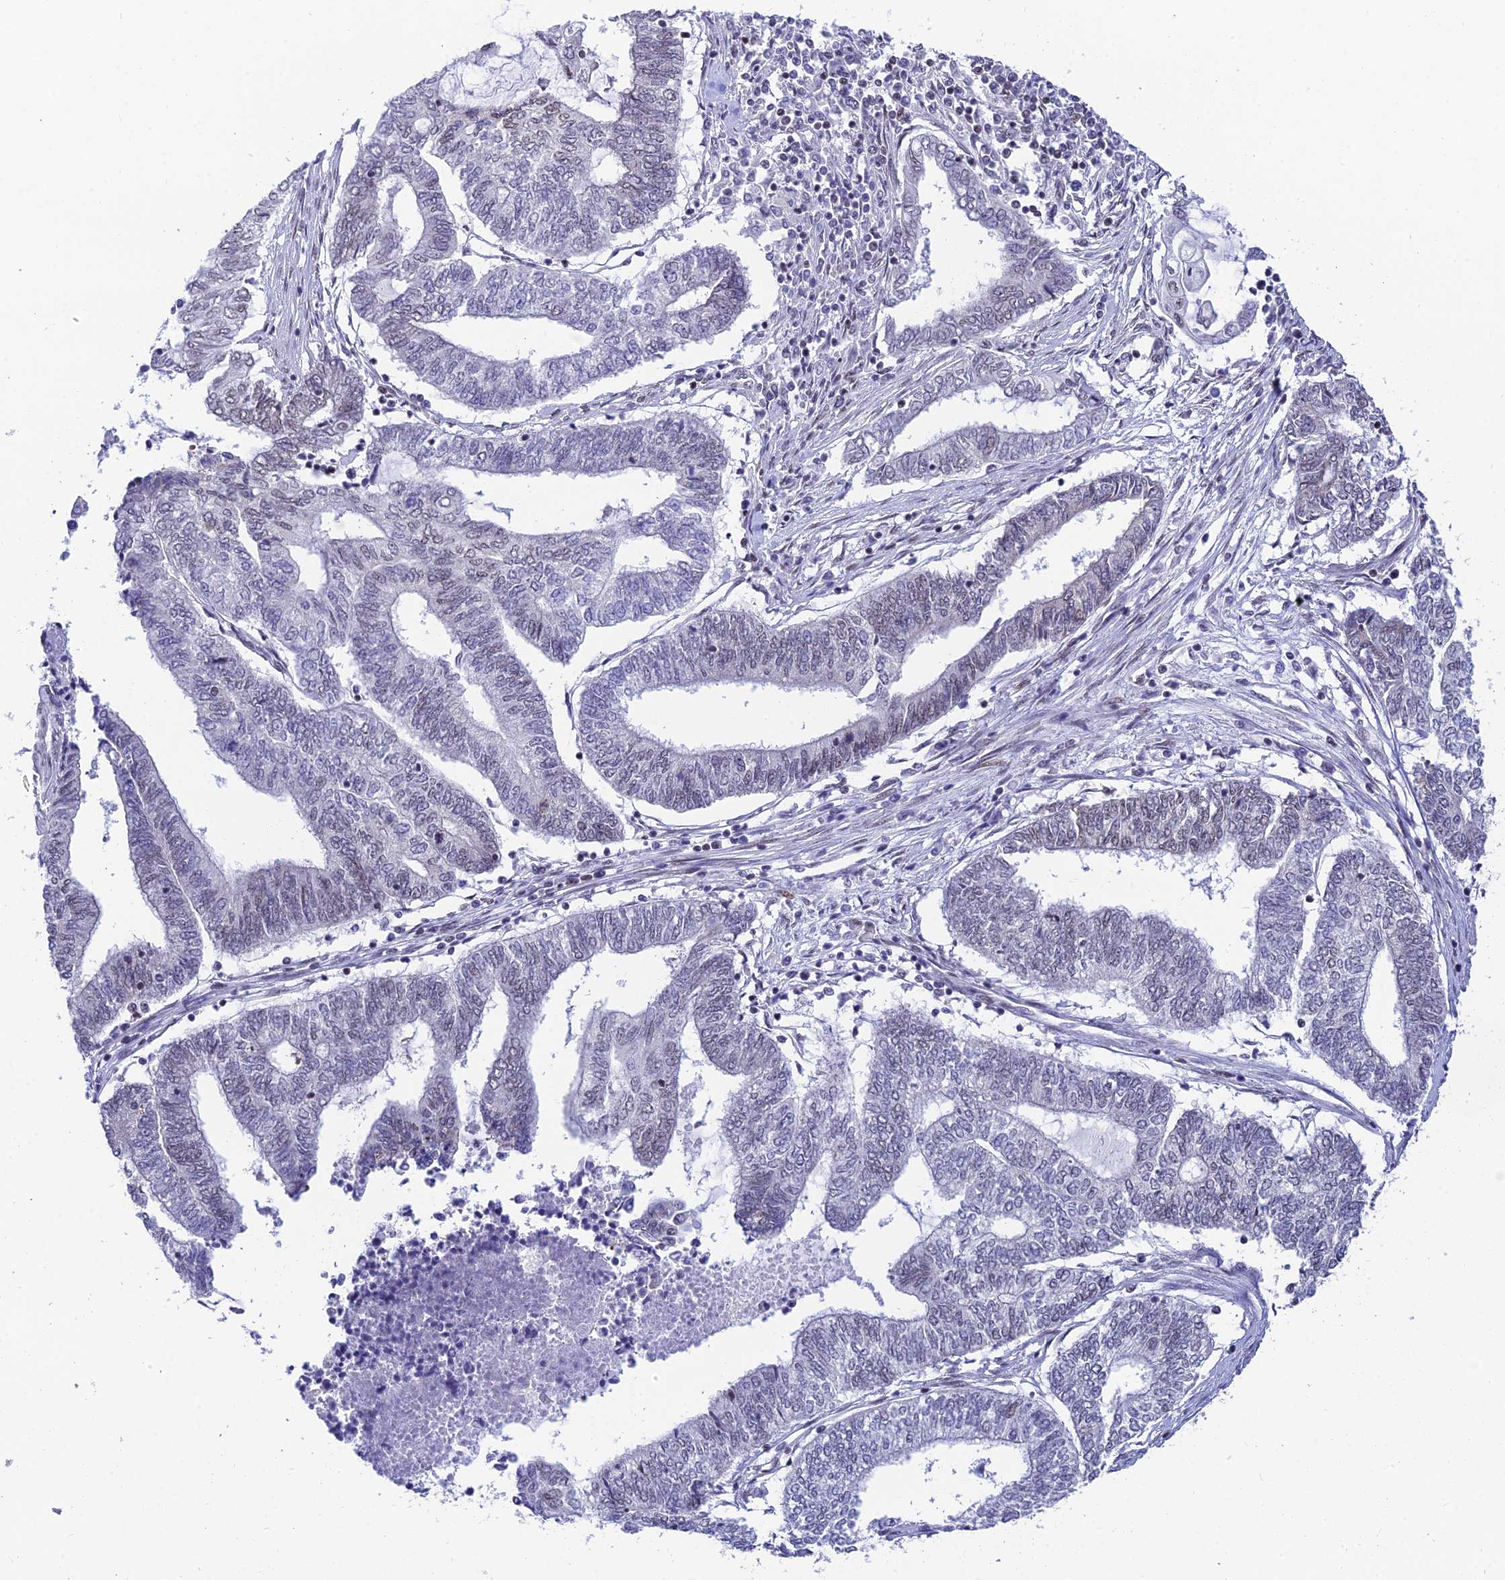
{"staining": {"intensity": "weak", "quantity": "<25%", "location": "nuclear"}, "tissue": "endometrial cancer", "cell_type": "Tumor cells", "image_type": "cancer", "snomed": [{"axis": "morphology", "description": "Adenocarcinoma, NOS"}, {"axis": "topography", "description": "Uterus"}, {"axis": "topography", "description": "Endometrium"}], "caption": "Protein analysis of endometrial cancer (adenocarcinoma) reveals no significant staining in tumor cells.", "gene": "USP22", "patient": {"sex": "female", "age": 70}}